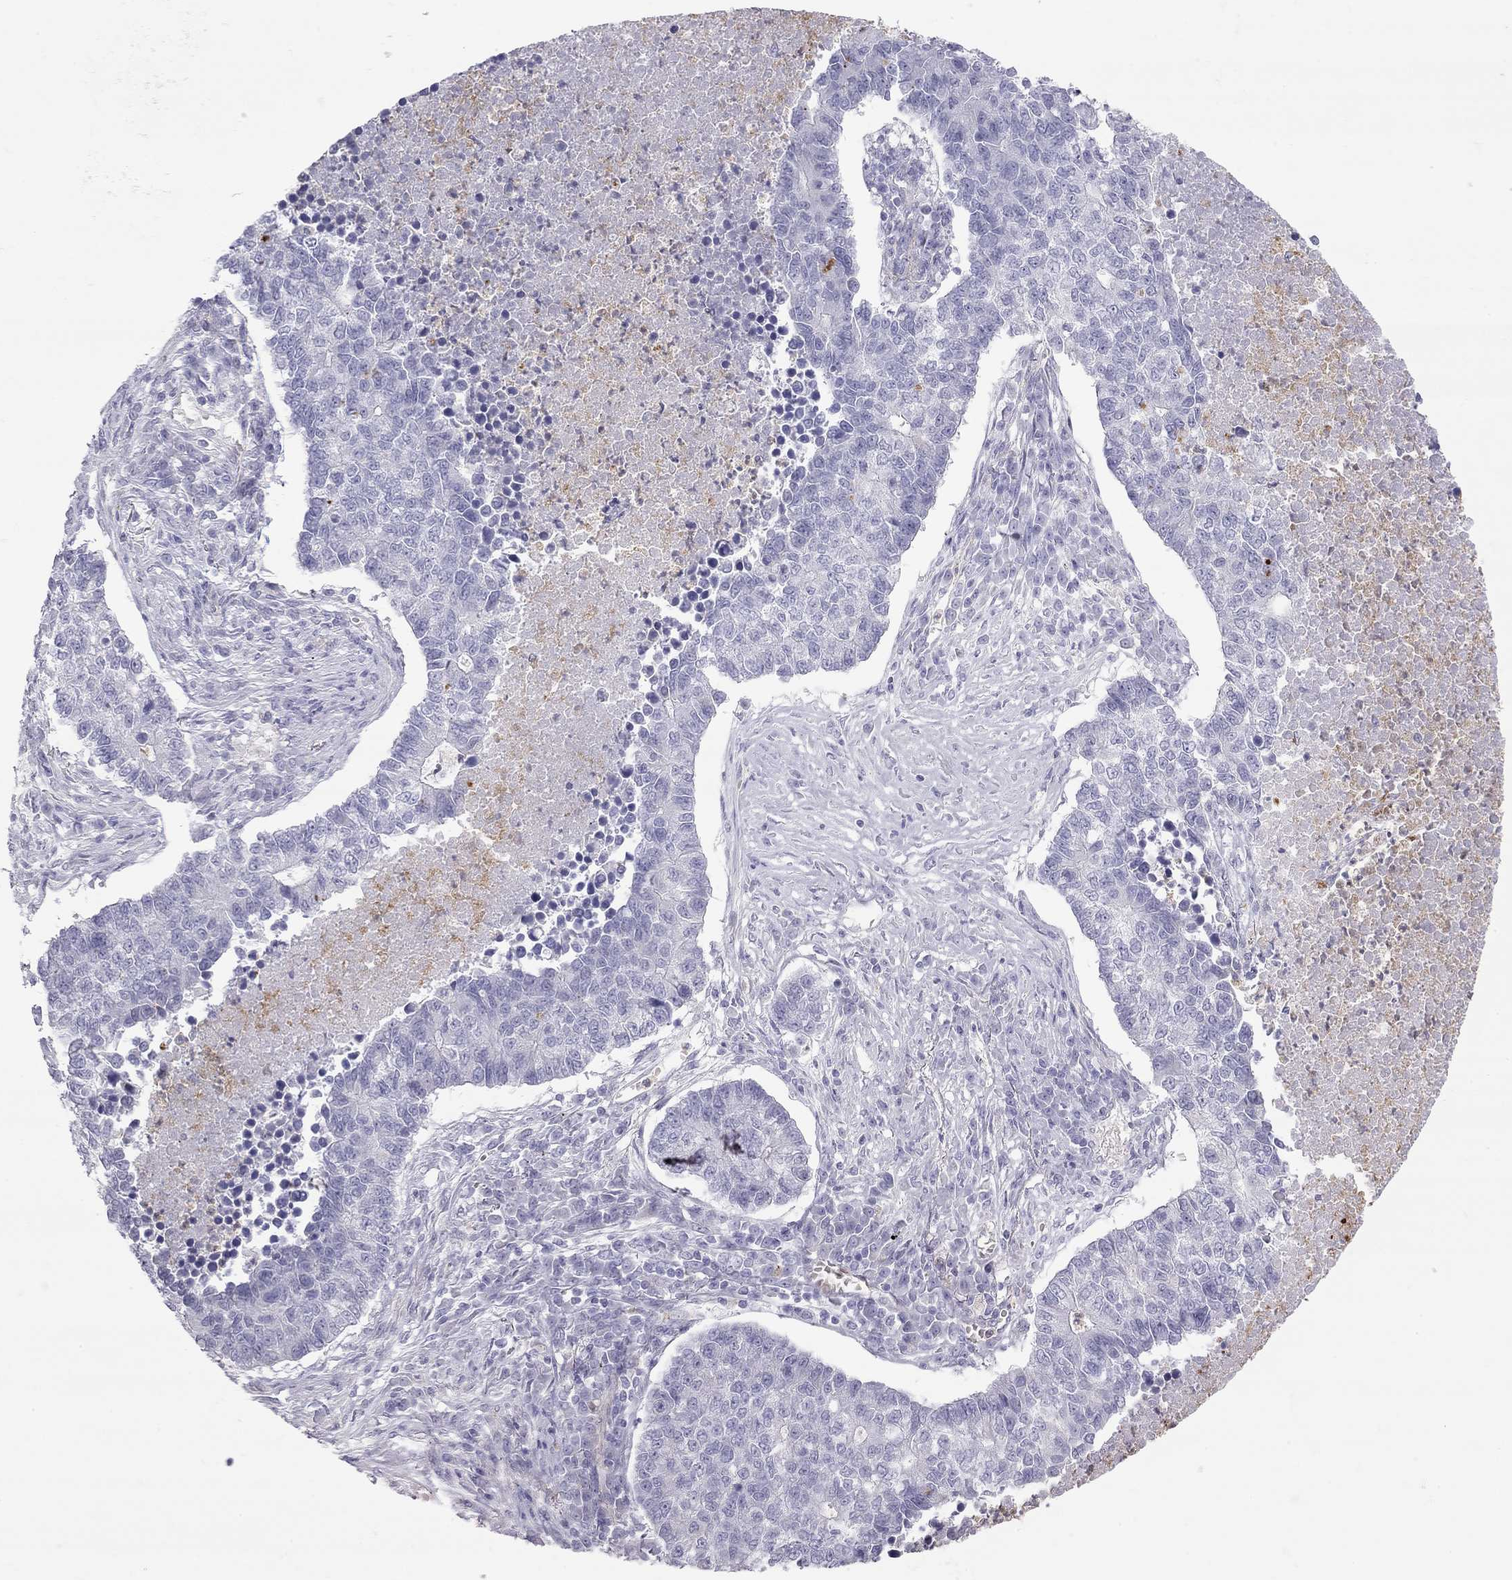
{"staining": {"intensity": "negative", "quantity": "none", "location": "none"}, "tissue": "lung cancer", "cell_type": "Tumor cells", "image_type": "cancer", "snomed": [{"axis": "morphology", "description": "Adenocarcinoma, NOS"}, {"axis": "topography", "description": "Lung"}], "caption": "Immunohistochemistry (IHC) photomicrograph of neoplastic tissue: adenocarcinoma (lung) stained with DAB reveals no significant protein expression in tumor cells.", "gene": "TDRD6", "patient": {"sex": "male", "age": 57}}